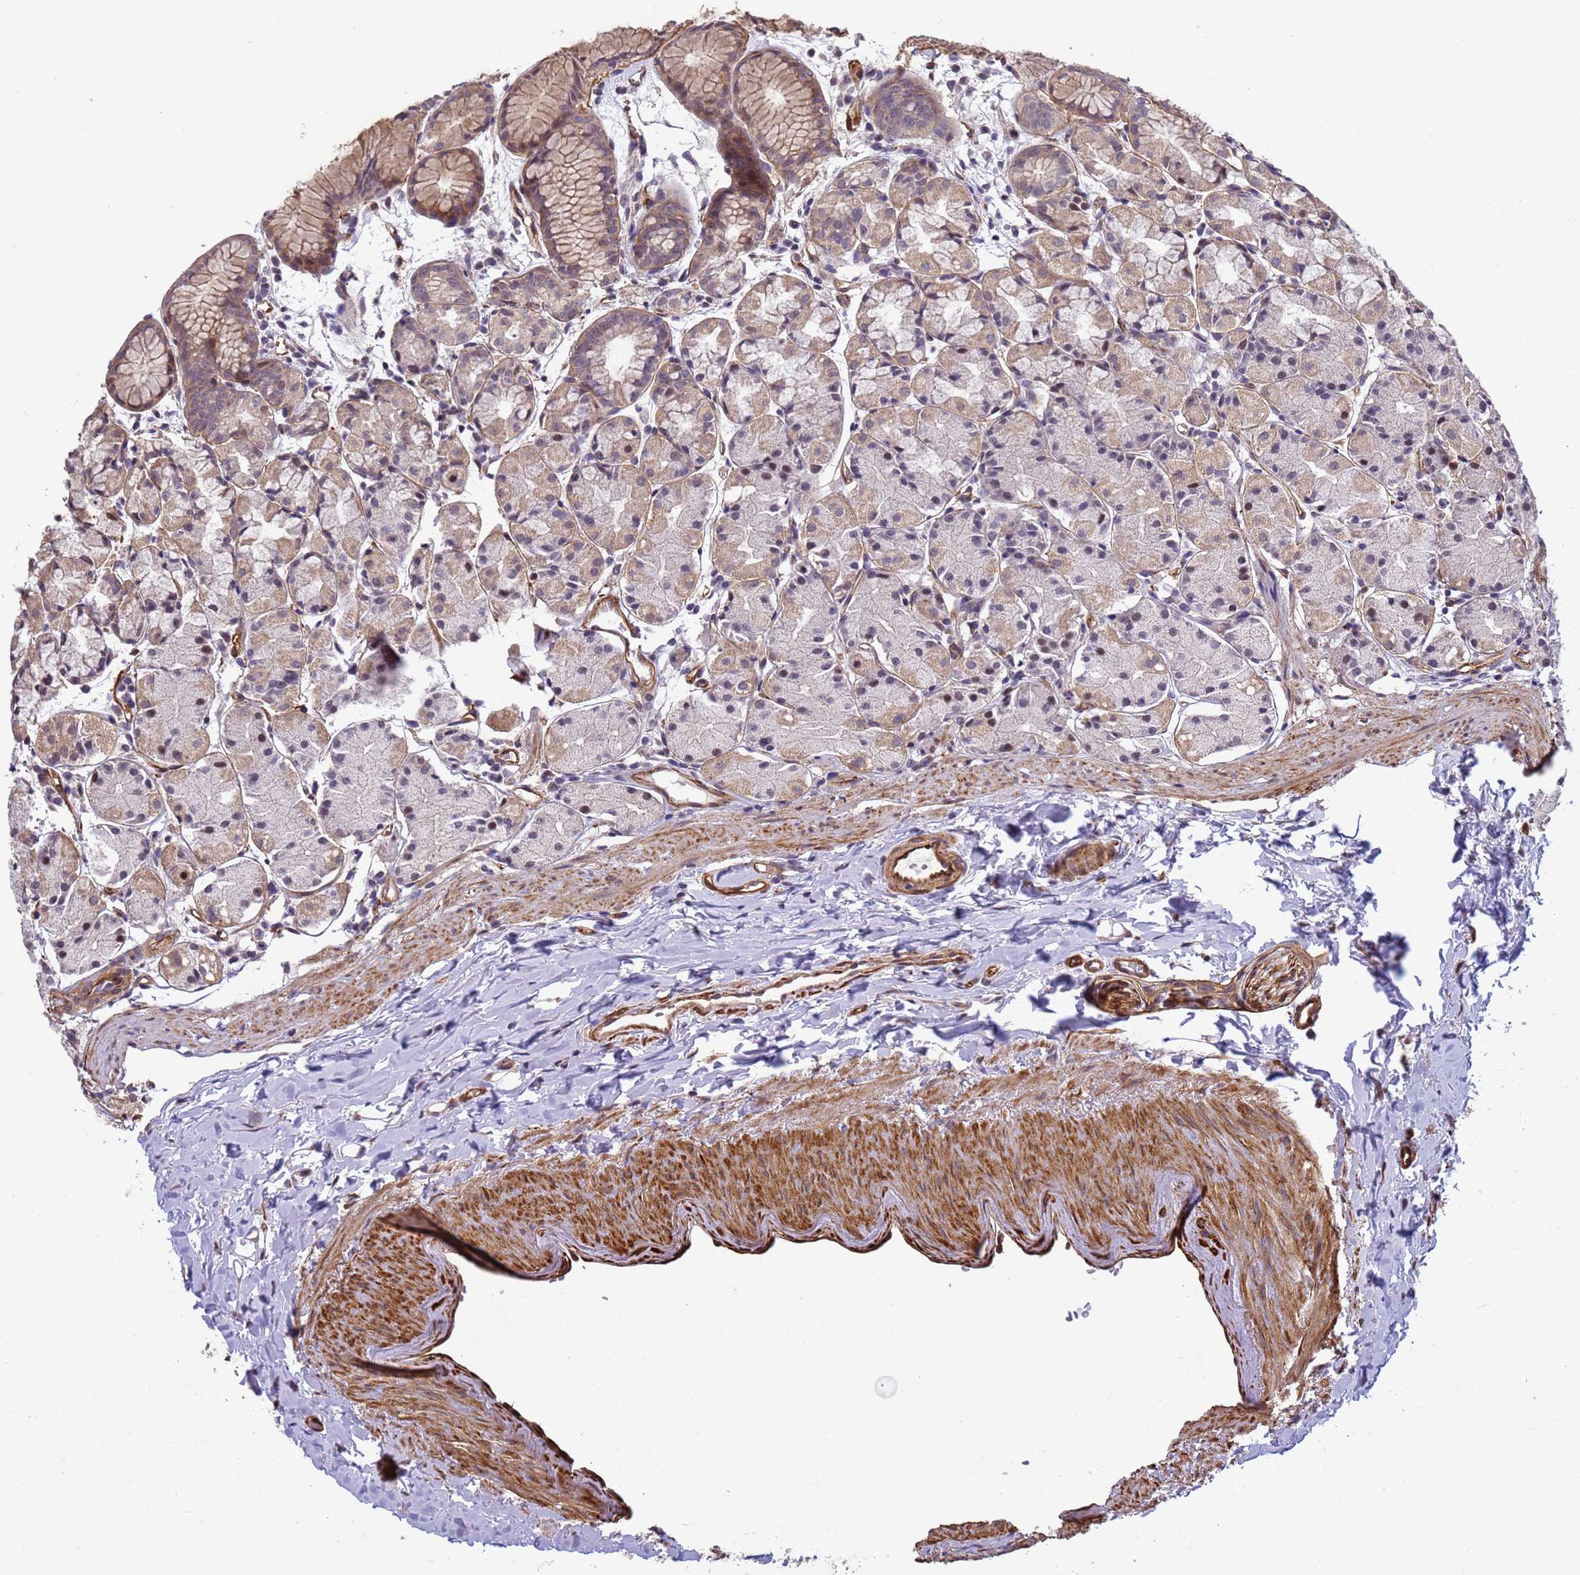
{"staining": {"intensity": "moderate", "quantity": "25%-75%", "location": "cytoplasmic/membranous"}, "tissue": "stomach", "cell_type": "Glandular cells", "image_type": "normal", "snomed": [{"axis": "morphology", "description": "Normal tissue, NOS"}, {"axis": "topography", "description": "Stomach, upper"}], "caption": "A medium amount of moderate cytoplasmic/membranous expression is present in about 25%-75% of glandular cells in benign stomach. The staining was performed using DAB (3,3'-diaminobenzidine) to visualize the protein expression in brown, while the nuclei were stained in blue with hematoxylin (Magnification: 20x).", "gene": "ITGB4", "patient": {"sex": "male", "age": 47}}